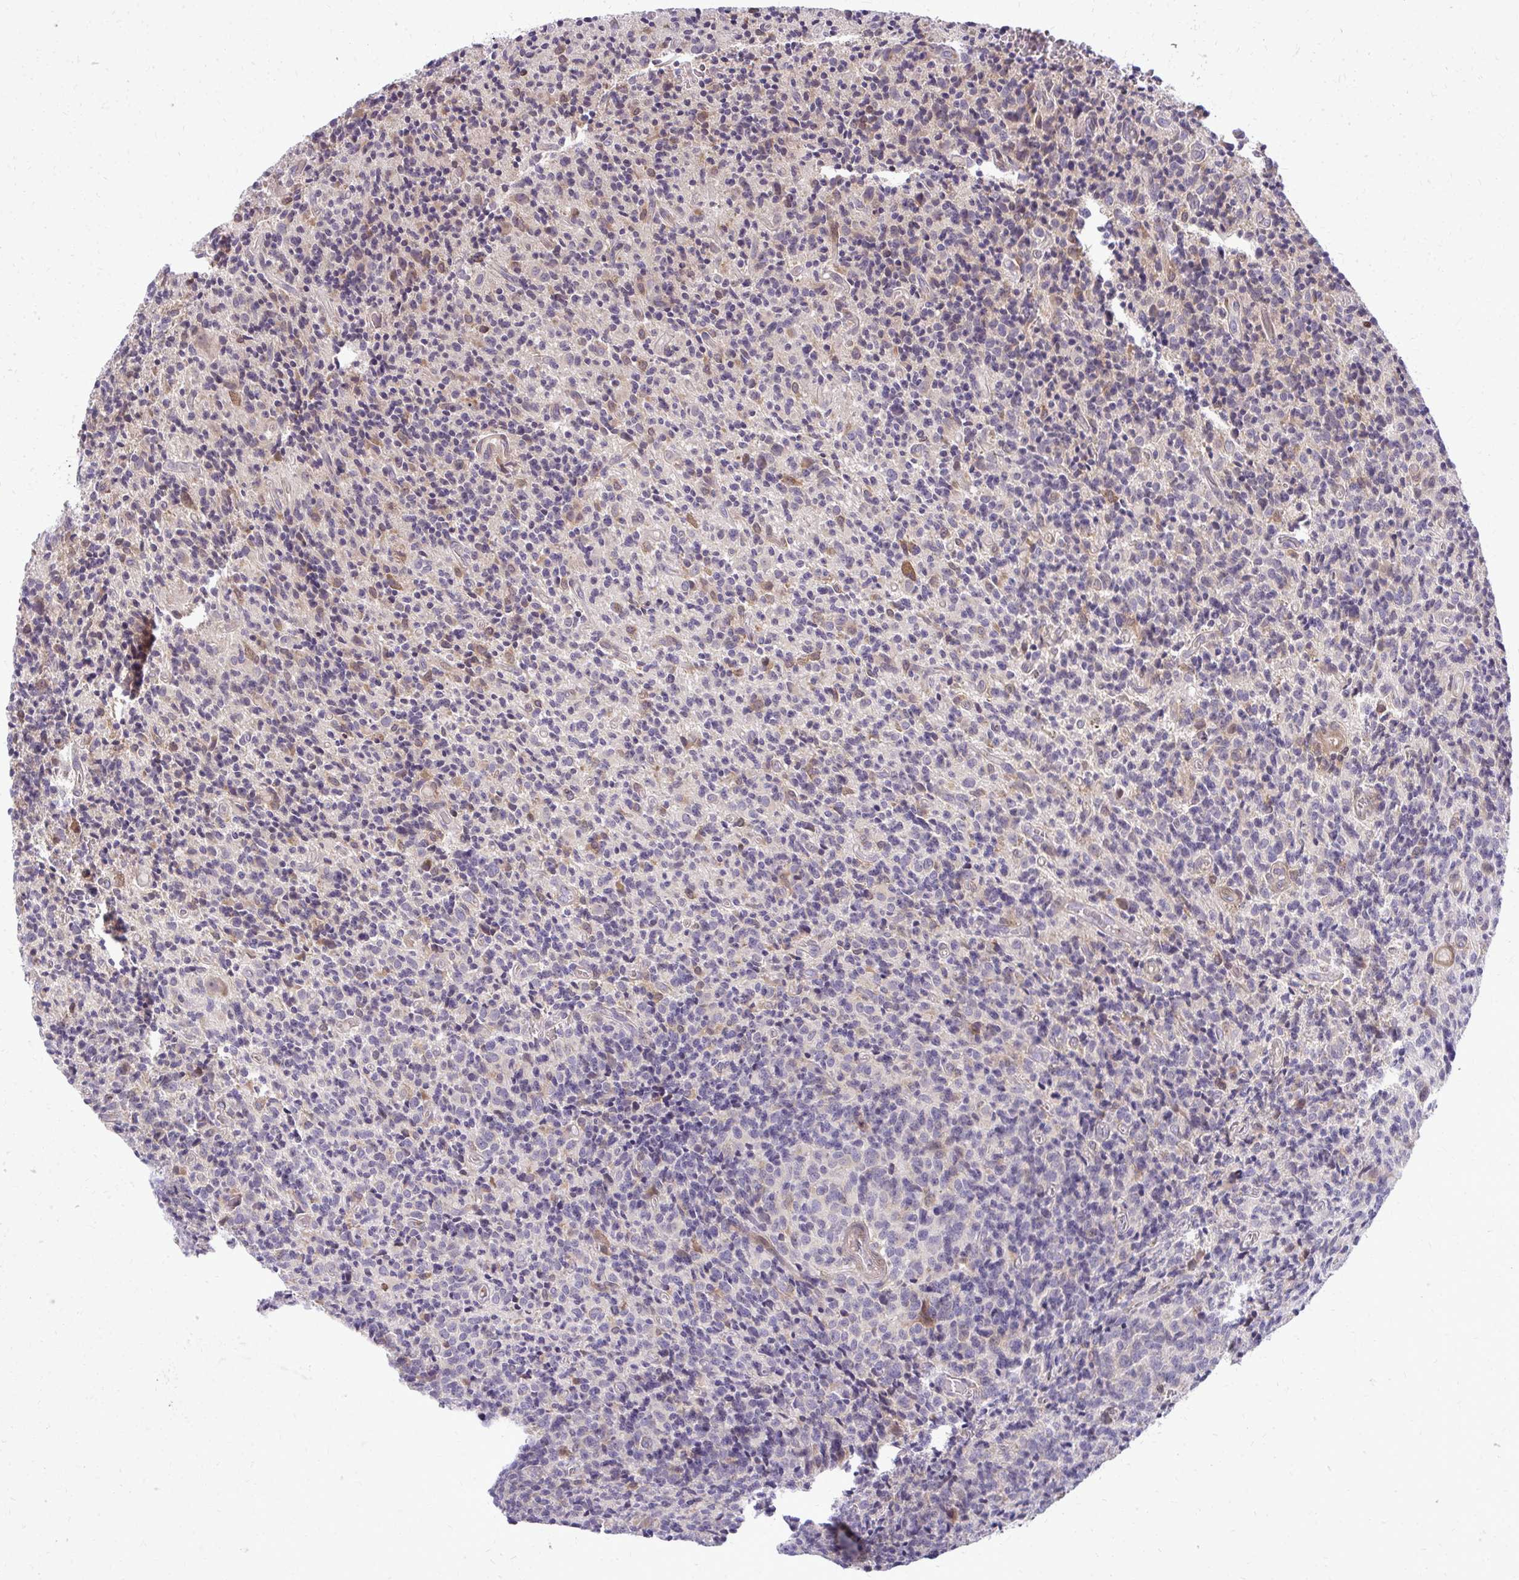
{"staining": {"intensity": "negative", "quantity": "none", "location": "none"}, "tissue": "glioma", "cell_type": "Tumor cells", "image_type": "cancer", "snomed": [{"axis": "morphology", "description": "Glioma, malignant, High grade"}, {"axis": "topography", "description": "Brain"}], "caption": "Immunohistochemistry of human malignant glioma (high-grade) displays no positivity in tumor cells.", "gene": "OXNAD1", "patient": {"sex": "male", "age": 76}}